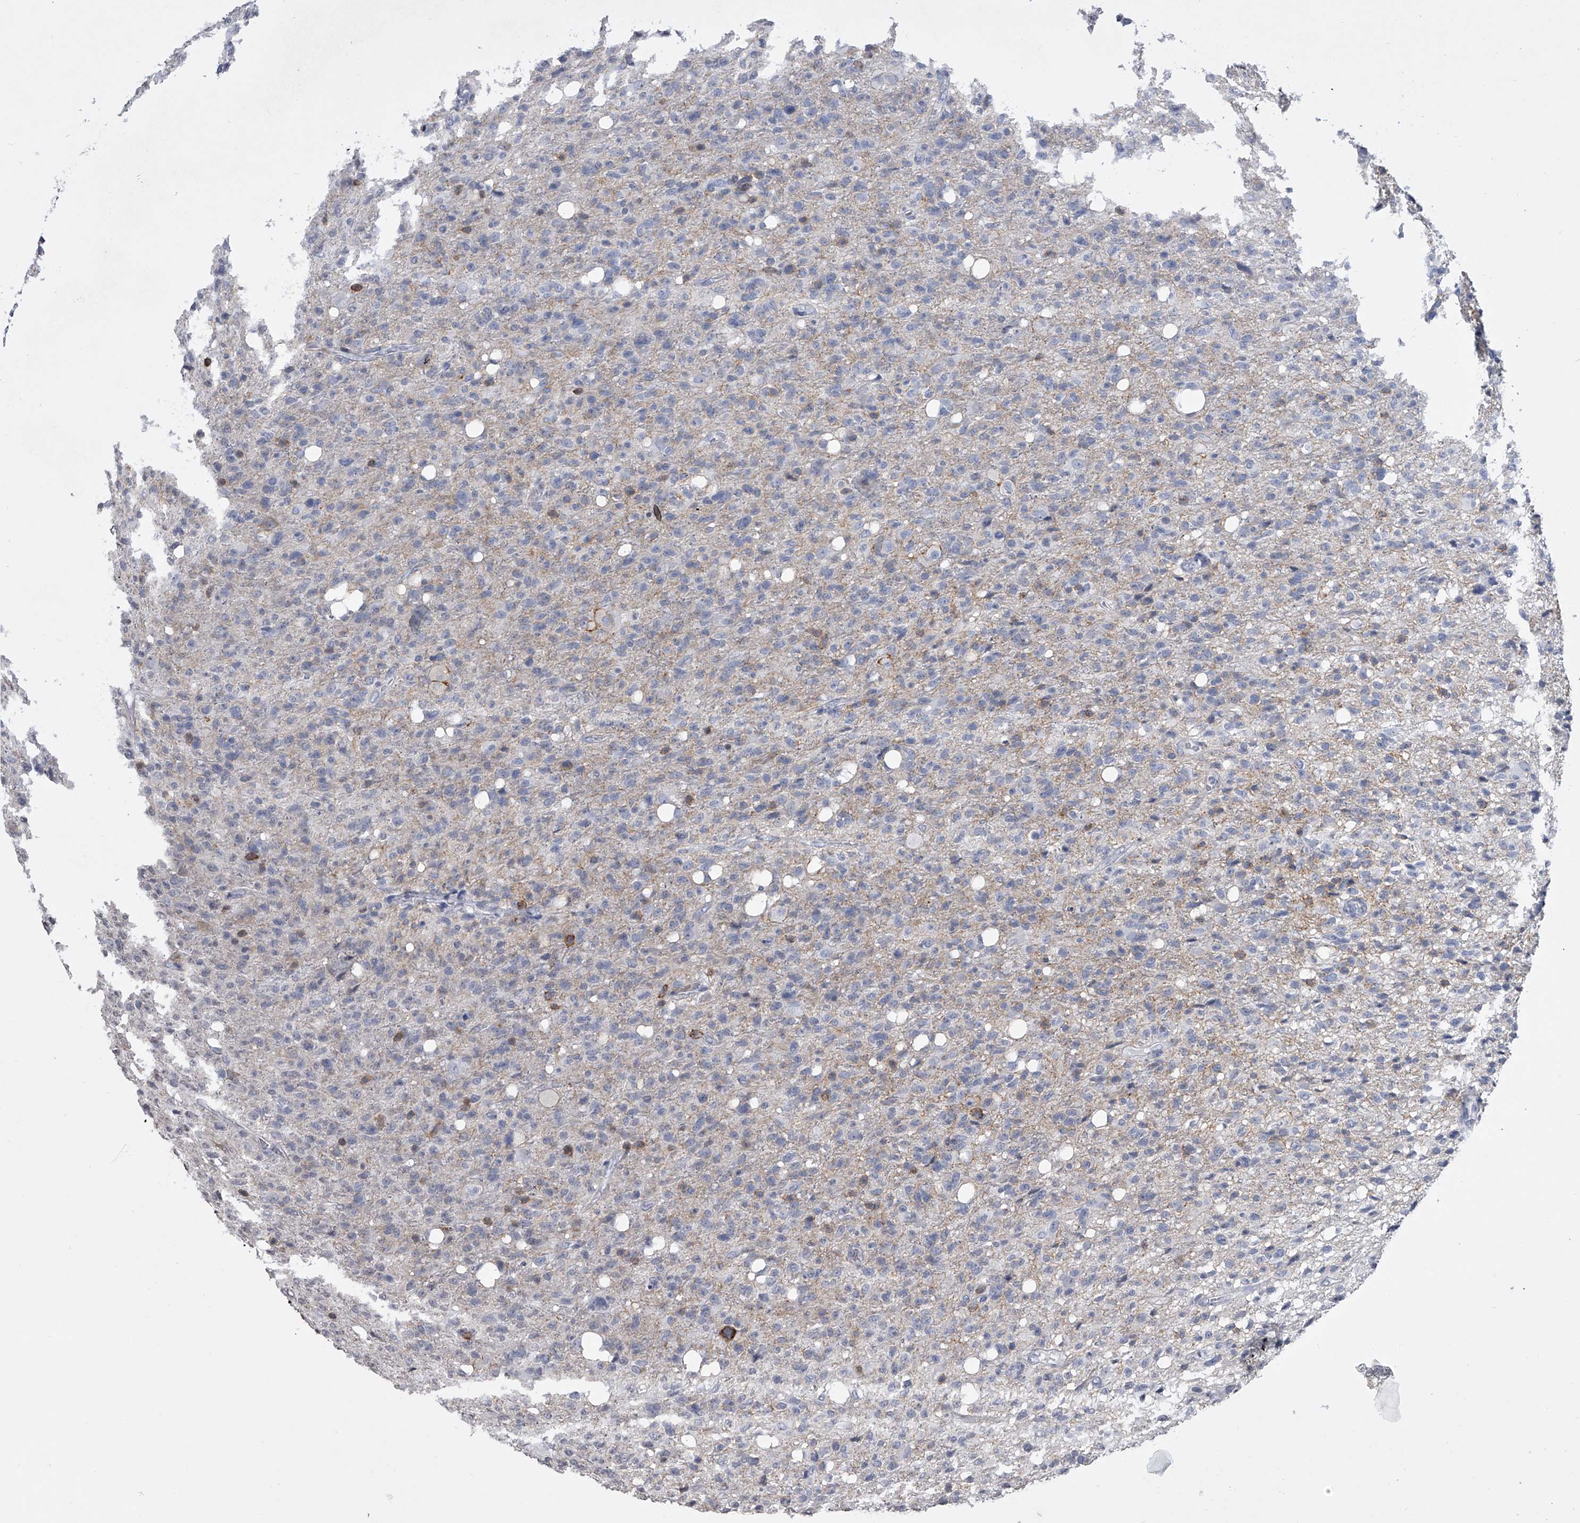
{"staining": {"intensity": "negative", "quantity": "none", "location": "none"}, "tissue": "glioma", "cell_type": "Tumor cells", "image_type": "cancer", "snomed": [{"axis": "morphology", "description": "Glioma, malignant, High grade"}, {"axis": "topography", "description": "Brain"}], "caption": "Image shows no protein staining in tumor cells of glioma tissue. (DAB immunohistochemistry visualized using brightfield microscopy, high magnification).", "gene": "TASP1", "patient": {"sex": "female", "age": 57}}